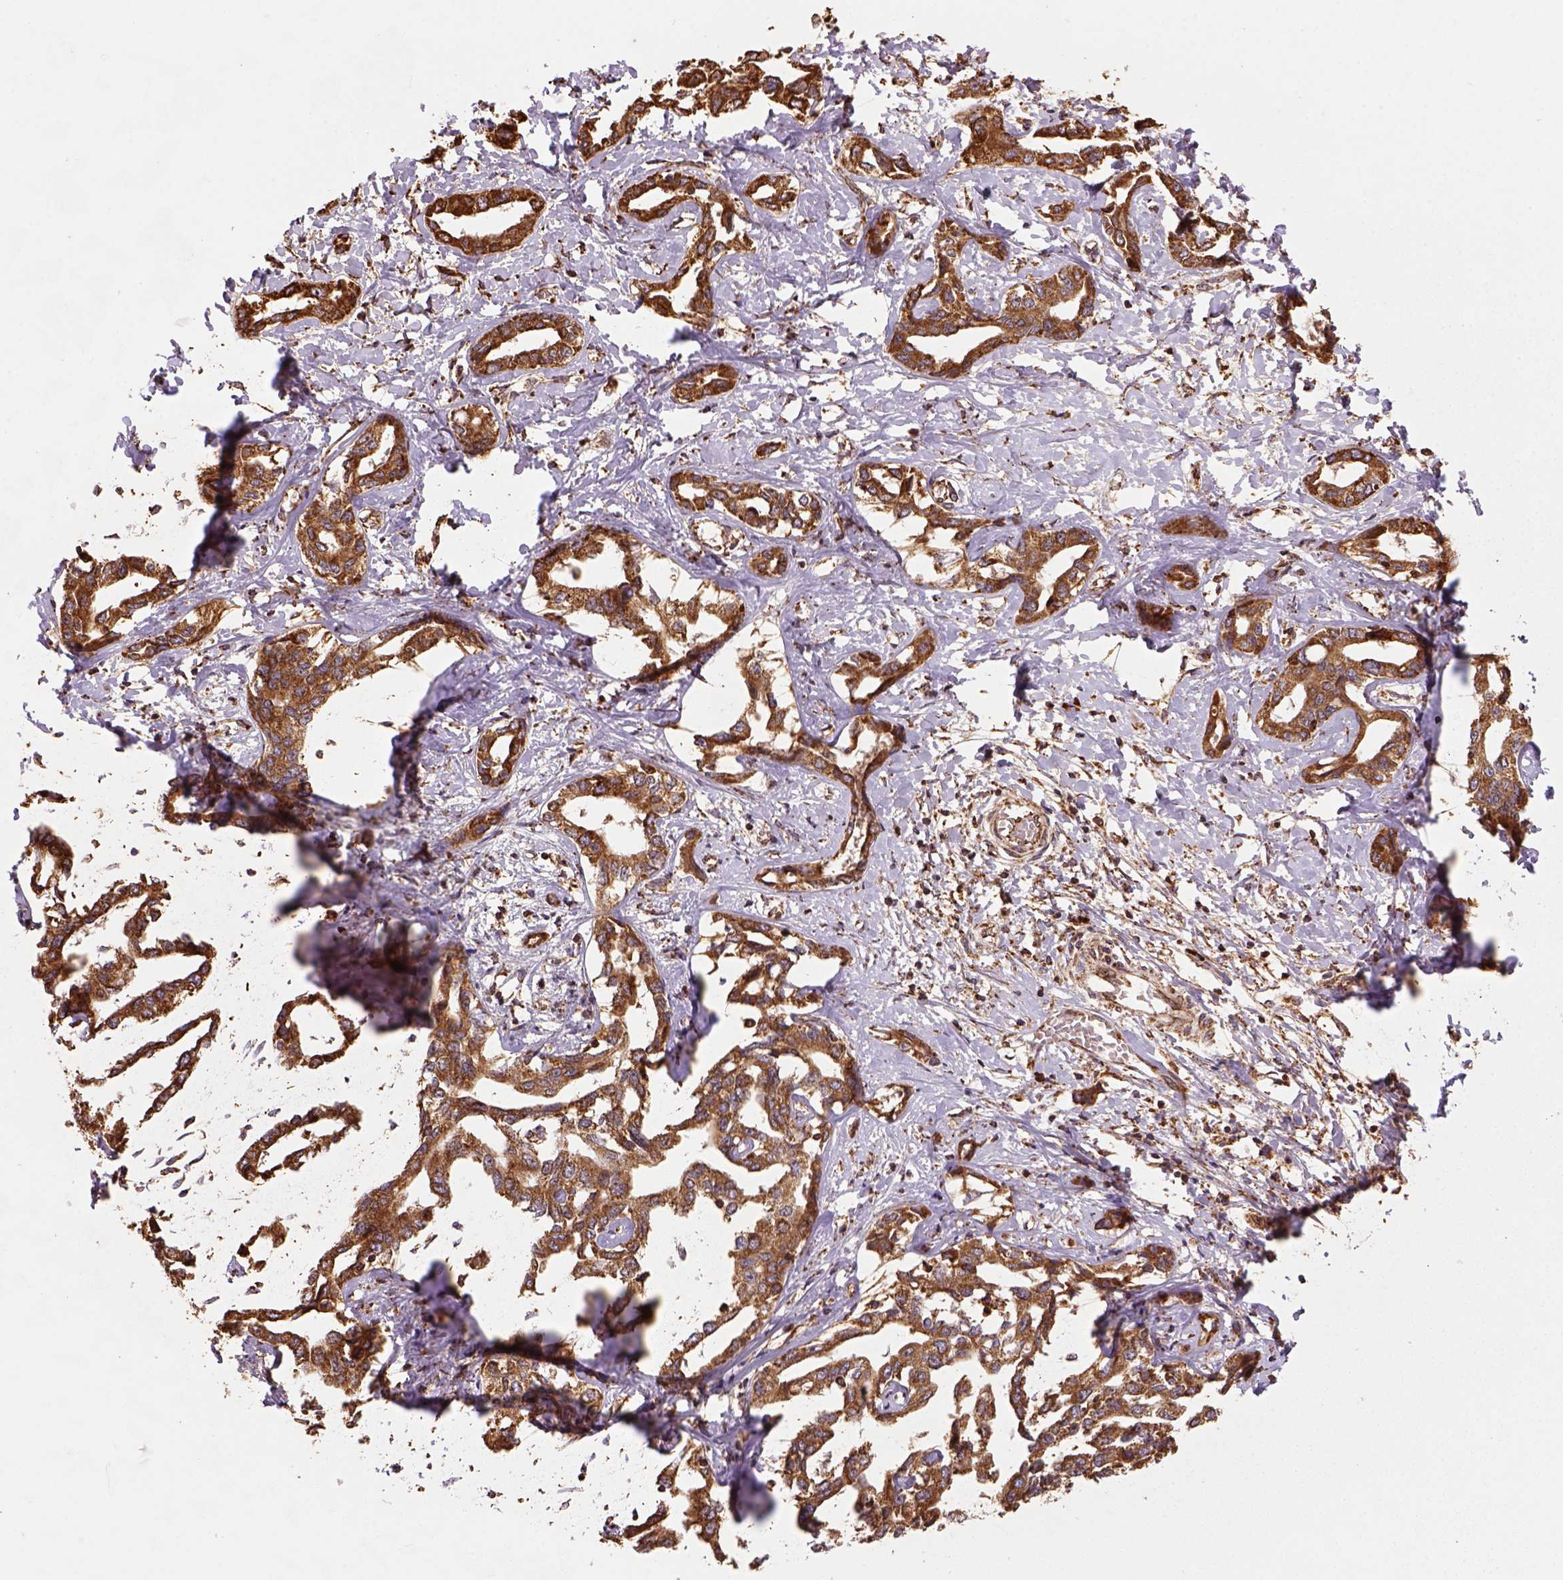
{"staining": {"intensity": "strong", "quantity": ">75%", "location": "cytoplasmic/membranous"}, "tissue": "liver cancer", "cell_type": "Tumor cells", "image_type": "cancer", "snomed": [{"axis": "morphology", "description": "Cholangiocarcinoma"}, {"axis": "topography", "description": "Liver"}], "caption": "Strong cytoplasmic/membranous positivity is present in approximately >75% of tumor cells in liver cancer (cholangiocarcinoma). Nuclei are stained in blue.", "gene": "MAPK8IP3", "patient": {"sex": "male", "age": 59}}